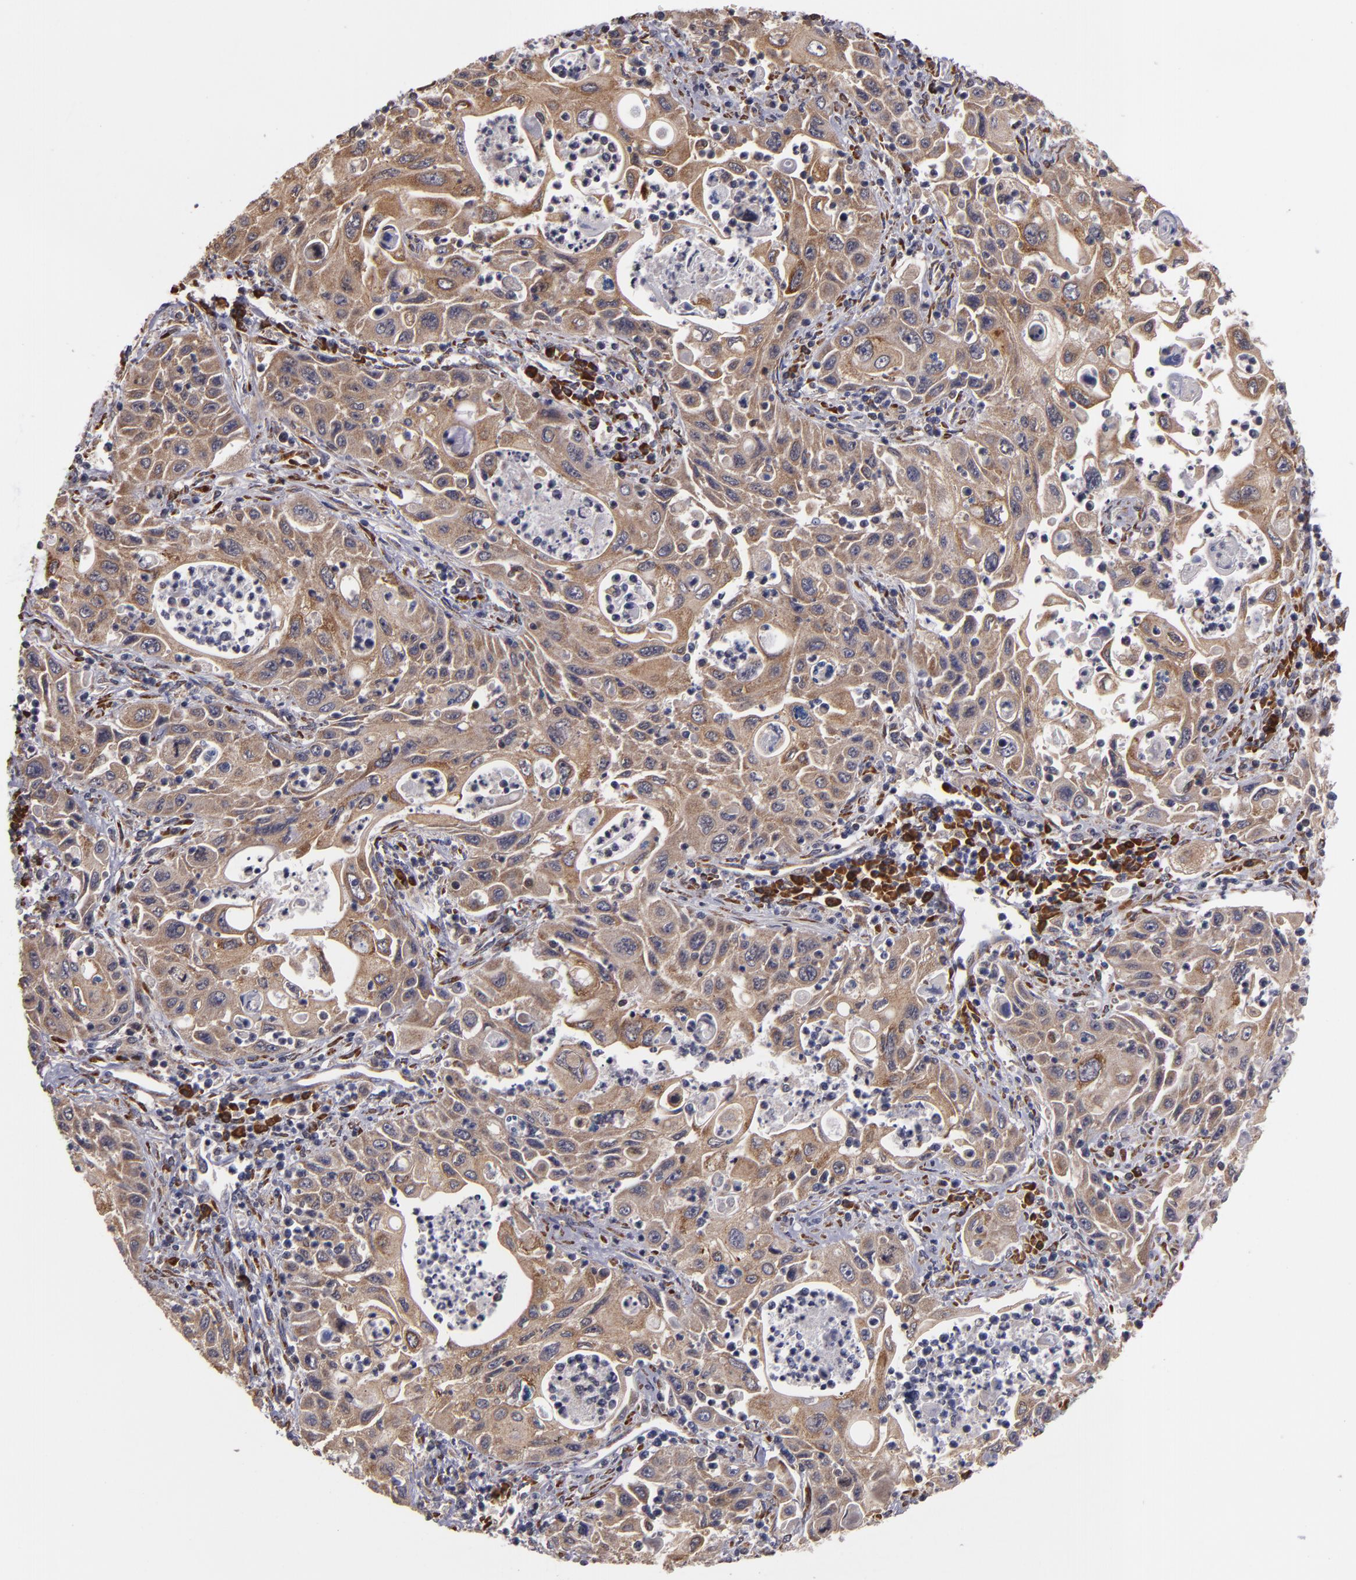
{"staining": {"intensity": "moderate", "quantity": ">75%", "location": "cytoplasmic/membranous"}, "tissue": "pancreatic cancer", "cell_type": "Tumor cells", "image_type": "cancer", "snomed": [{"axis": "morphology", "description": "Adenocarcinoma, NOS"}, {"axis": "topography", "description": "Pancreas"}], "caption": "A high-resolution image shows immunohistochemistry staining of adenocarcinoma (pancreatic), which displays moderate cytoplasmic/membranous staining in approximately >75% of tumor cells. (IHC, brightfield microscopy, high magnification).", "gene": "CASP1", "patient": {"sex": "male", "age": 70}}